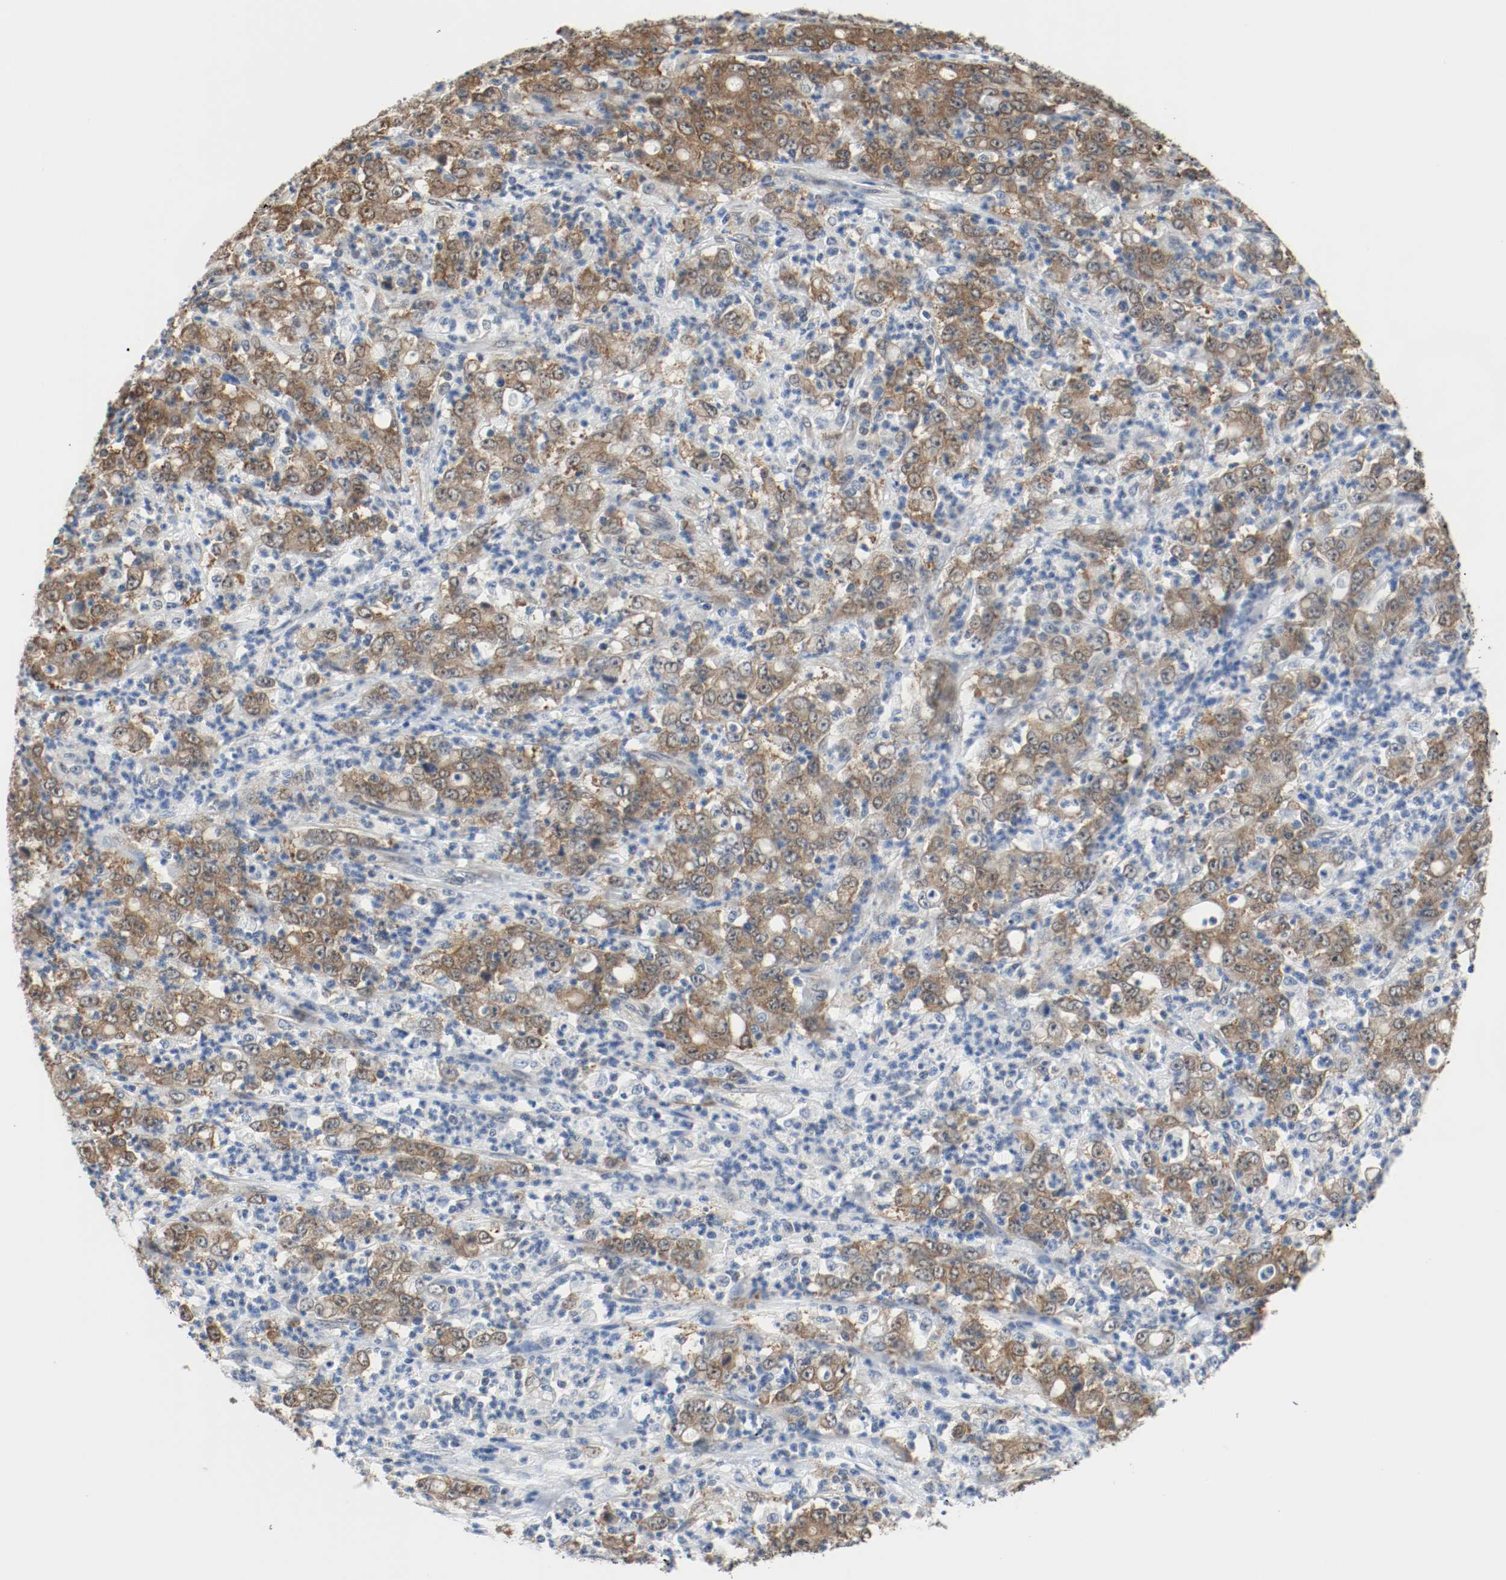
{"staining": {"intensity": "moderate", "quantity": ">75%", "location": "cytoplasmic/membranous,nuclear"}, "tissue": "stomach cancer", "cell_type": "Tumor cells", "image_type": "cancer", "snomed": [{"axis": "morphology", "description": "Adenocarcinoma, NOS"}, {"axis": "topography", "description": "Stomach, lower"}], "caption": "Stomach cancer was stained to show a protein in brown. There is medium levels of moderate cytoplasmic/membranous and nuclear expression in approximately >75% of tumor cells. Using DAB (brown) and hematoxylin (blue) stains, captured at high magnification using brightfield microscopy.", "gene": "PPME1", "patient": {"sex": "female", "age": 71}}